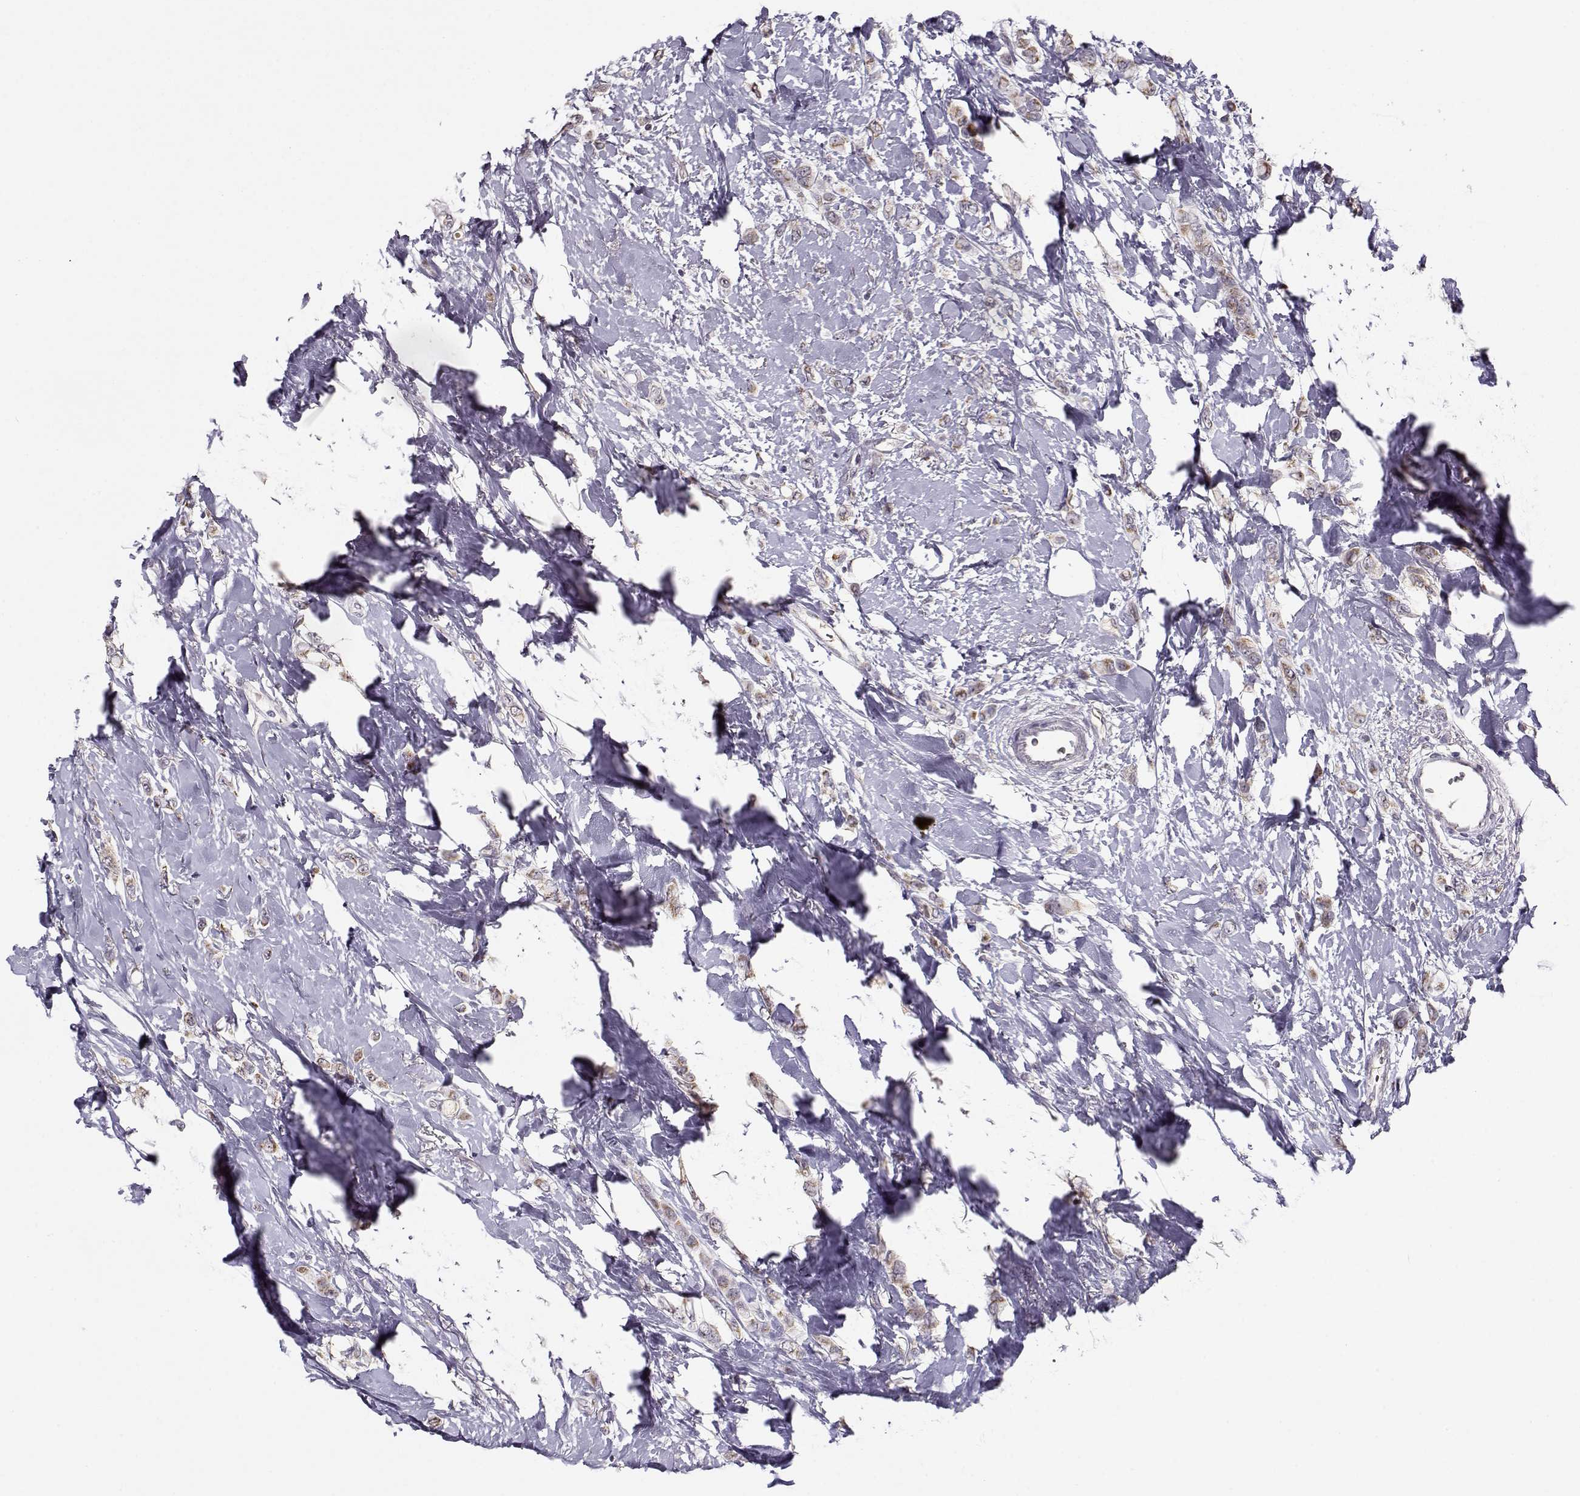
{"staining": {"intensity": "moderate", "quantity": ">75%", "location": "cytoplasmic/membranous"}, "tissue": "breast cancer", "cell_type": "Tumor cells", "image_type": "cancer", "snomed": [{"axis": "morphology", "description": "Lobular carcinoma"}, {"axis": "topography", "description": "Breast"}], "caption": "This photomicrograph exhibits immunohistochemistry staining of breast cancer, with medium moderate cytoplasmic/membranous positivity in approximately >75% of tumor cells.", "gene": "SLC4A5", "patient": {"sex": "female", "age": 66}}